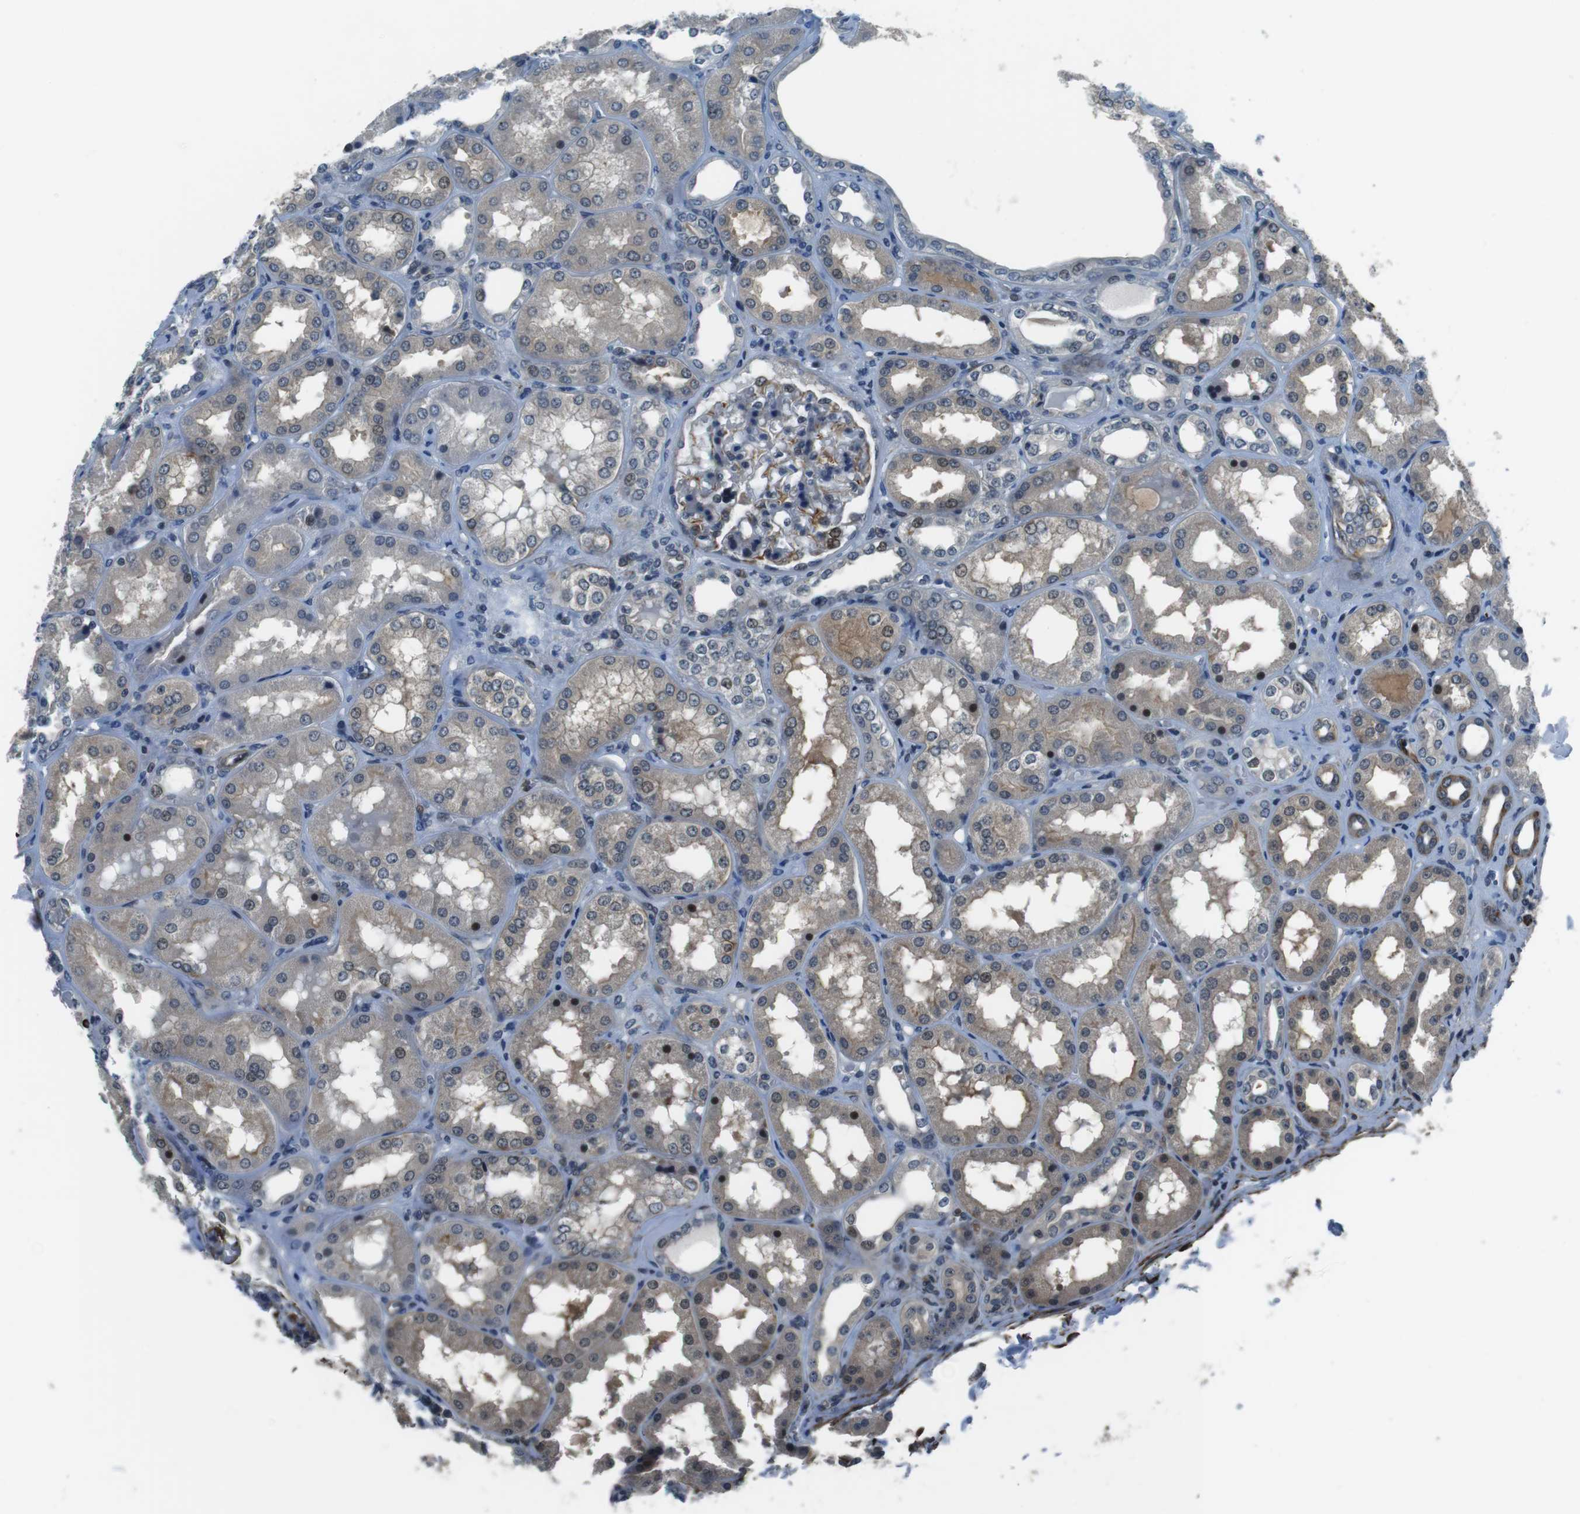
{"staining": {"intensity": "negative", "quantity": "none", "location": "none"}, "tissue": "kidney", "cell_type": "Cells in glomeruli", "image_type": "normal", "snomed": [{"axis": "morphology", "description": "Normal tissue, NOS"}, {"axis": "topography", "description": "Kidney"}], "caption": "Immunohistochemical staining of benign human kidney displays no significant positivity in cells in glomeruli.", "gene": "LRRC49", "patient": {"sex": "female", "age": 56}}